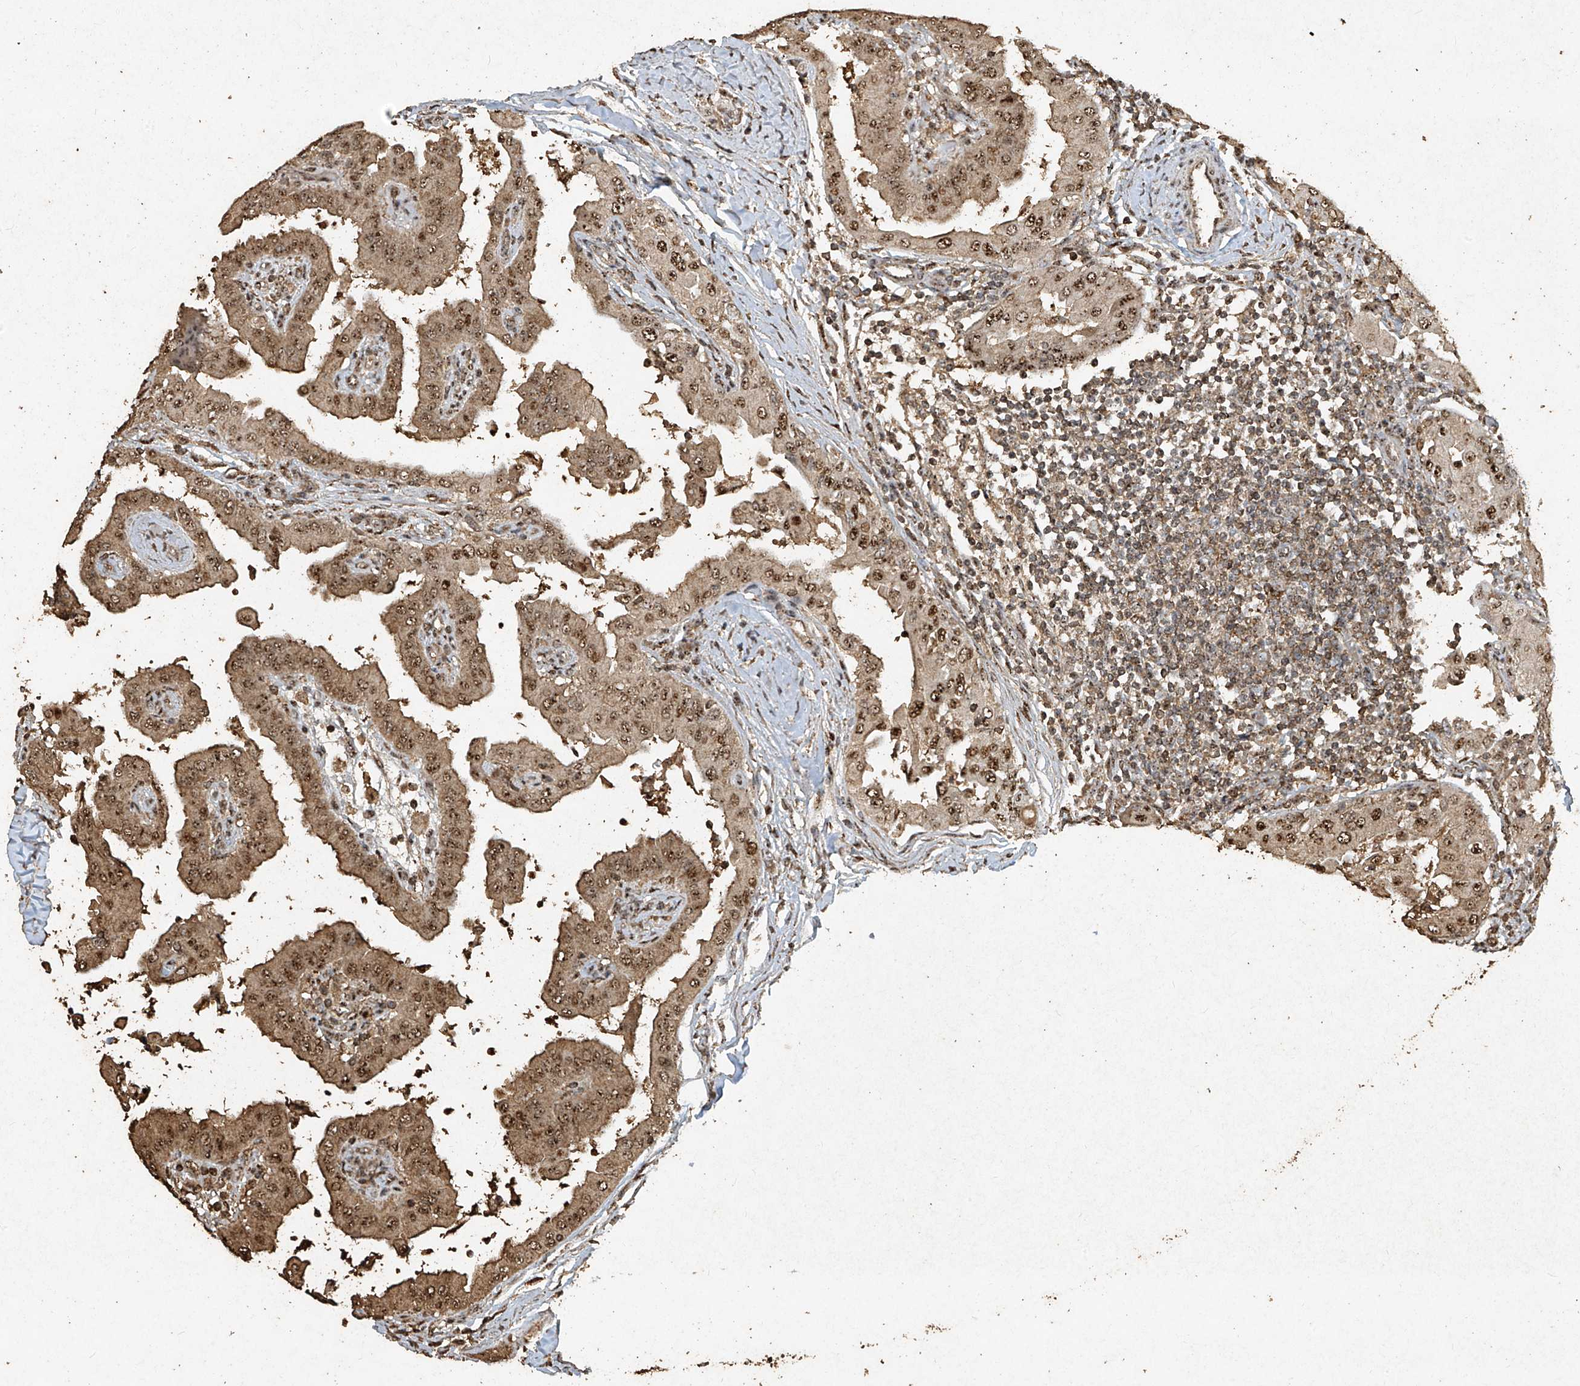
{"staining": {"intensity": "moderate", "quantity": ">75%", "location": "nuclear"}, "tissue": "thyroid cancer", "cell_type": "Tumor cells", "image_type": "cancer", "snomed": [{"axis": "morphology", "description": "Papillary adenocarcinoma, NOS"}, {"axis": "topography", "description": "Thyroid gland"}], "caption": "Immunohistochemical staining of thyroid cancer exhibits moderate nuclear protein expression in approximately >75% of tumor cells. (brown staining indicates protein expression, while blue staining denotes nuclei).", "gene": "ERBB3", "patient": {"sex": "male", "age": 33}}